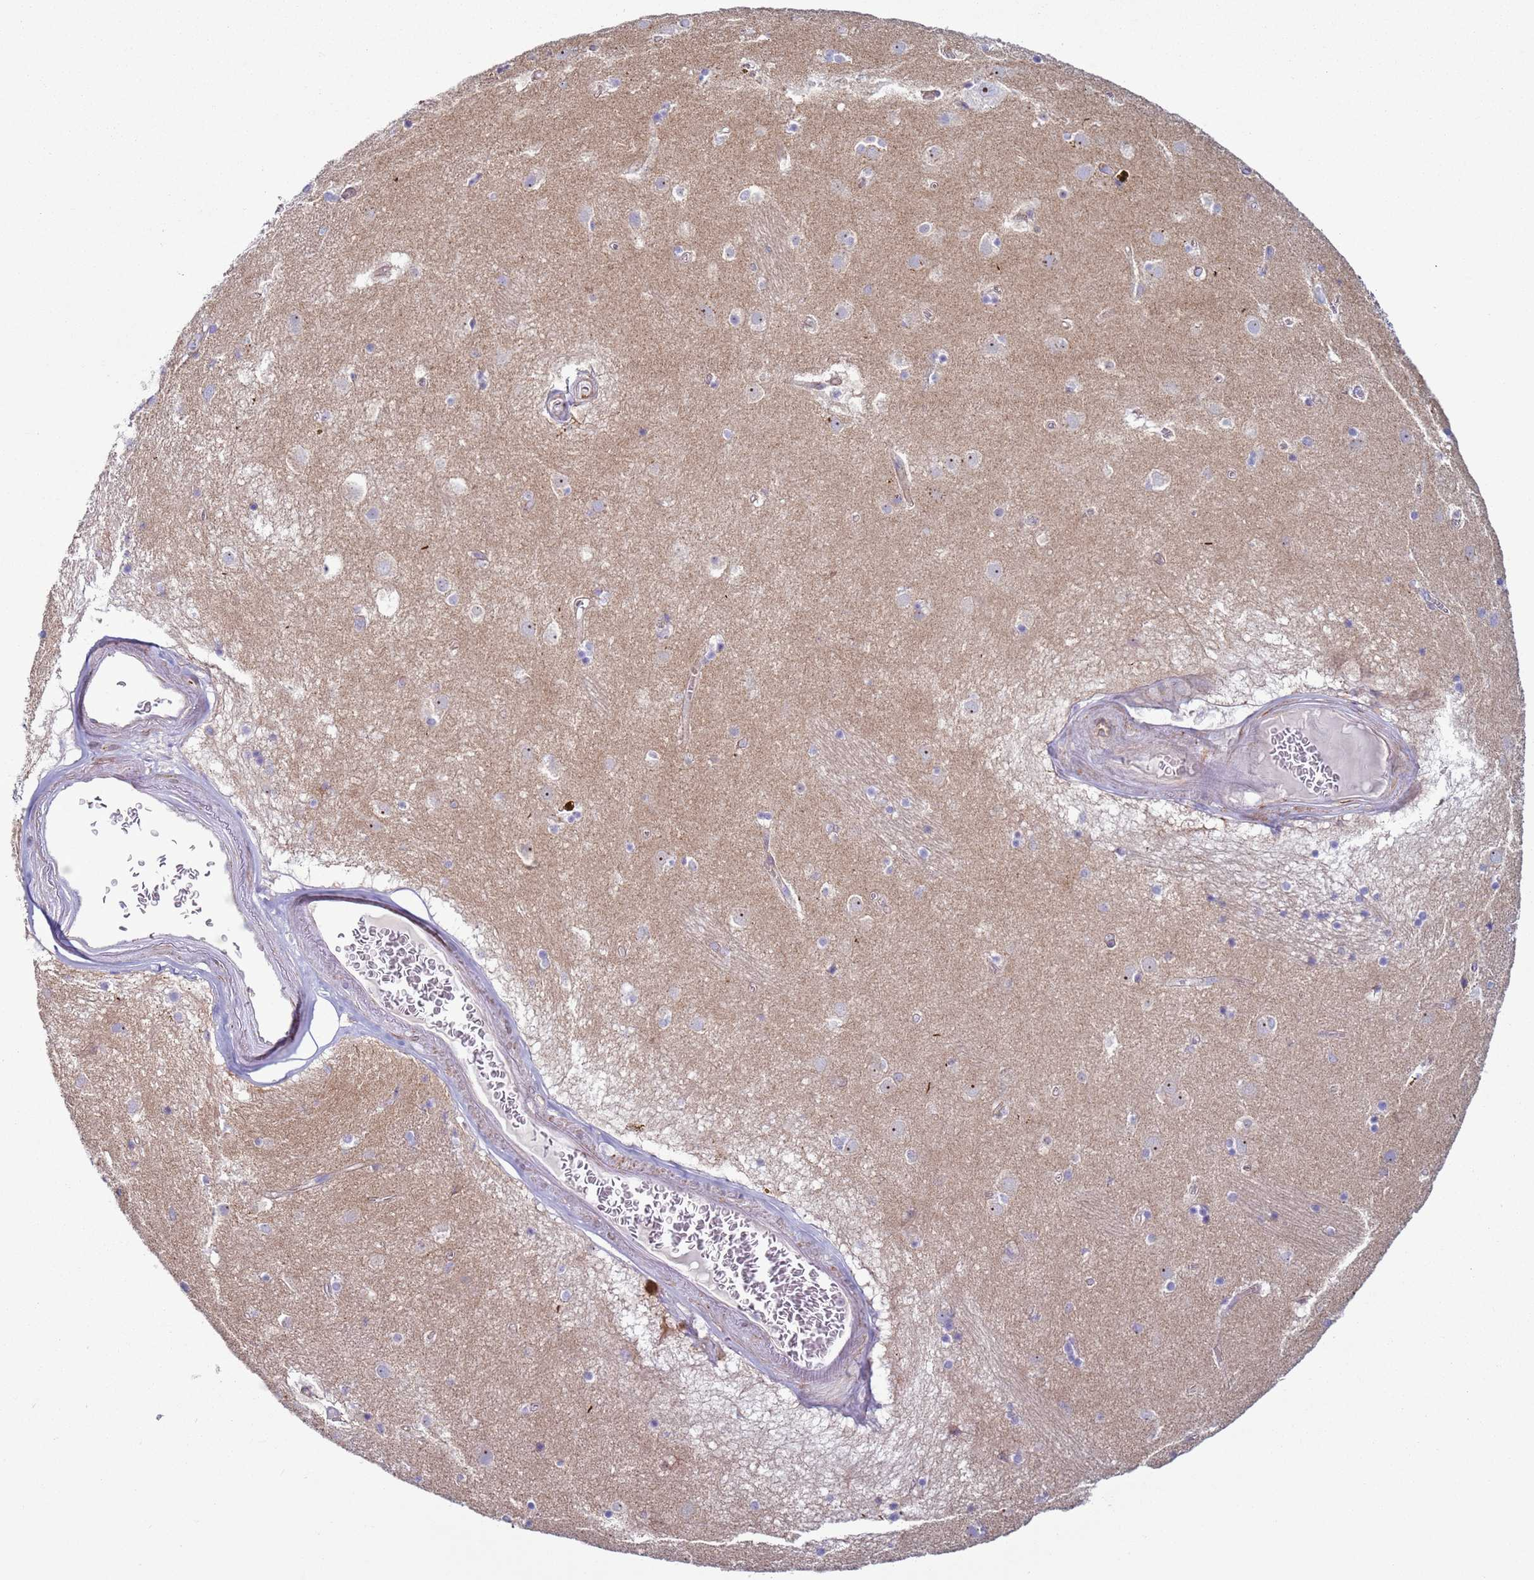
{"staining": {"intensity": "negative", "quantity": "none", "location": "none"}, "tissue": "caudate", "cell_type": "Glial cells", "image_type": "normal", "snomed": [{"axis": "morphology", "description": "Normal tissue, NOS"}, {"axis": "topography", "description": "Lateral ventricle wall"}], "caption": "Caudate was stained to show a protein in brown. There is no significant expression in glial cells. Brightfield microscopy of IHC stained with DAB (brown) and hematoxylin (blue), captured at high magnification.", "gene": "HEATR1", "patient": {"sex": "male", "age": 70}}